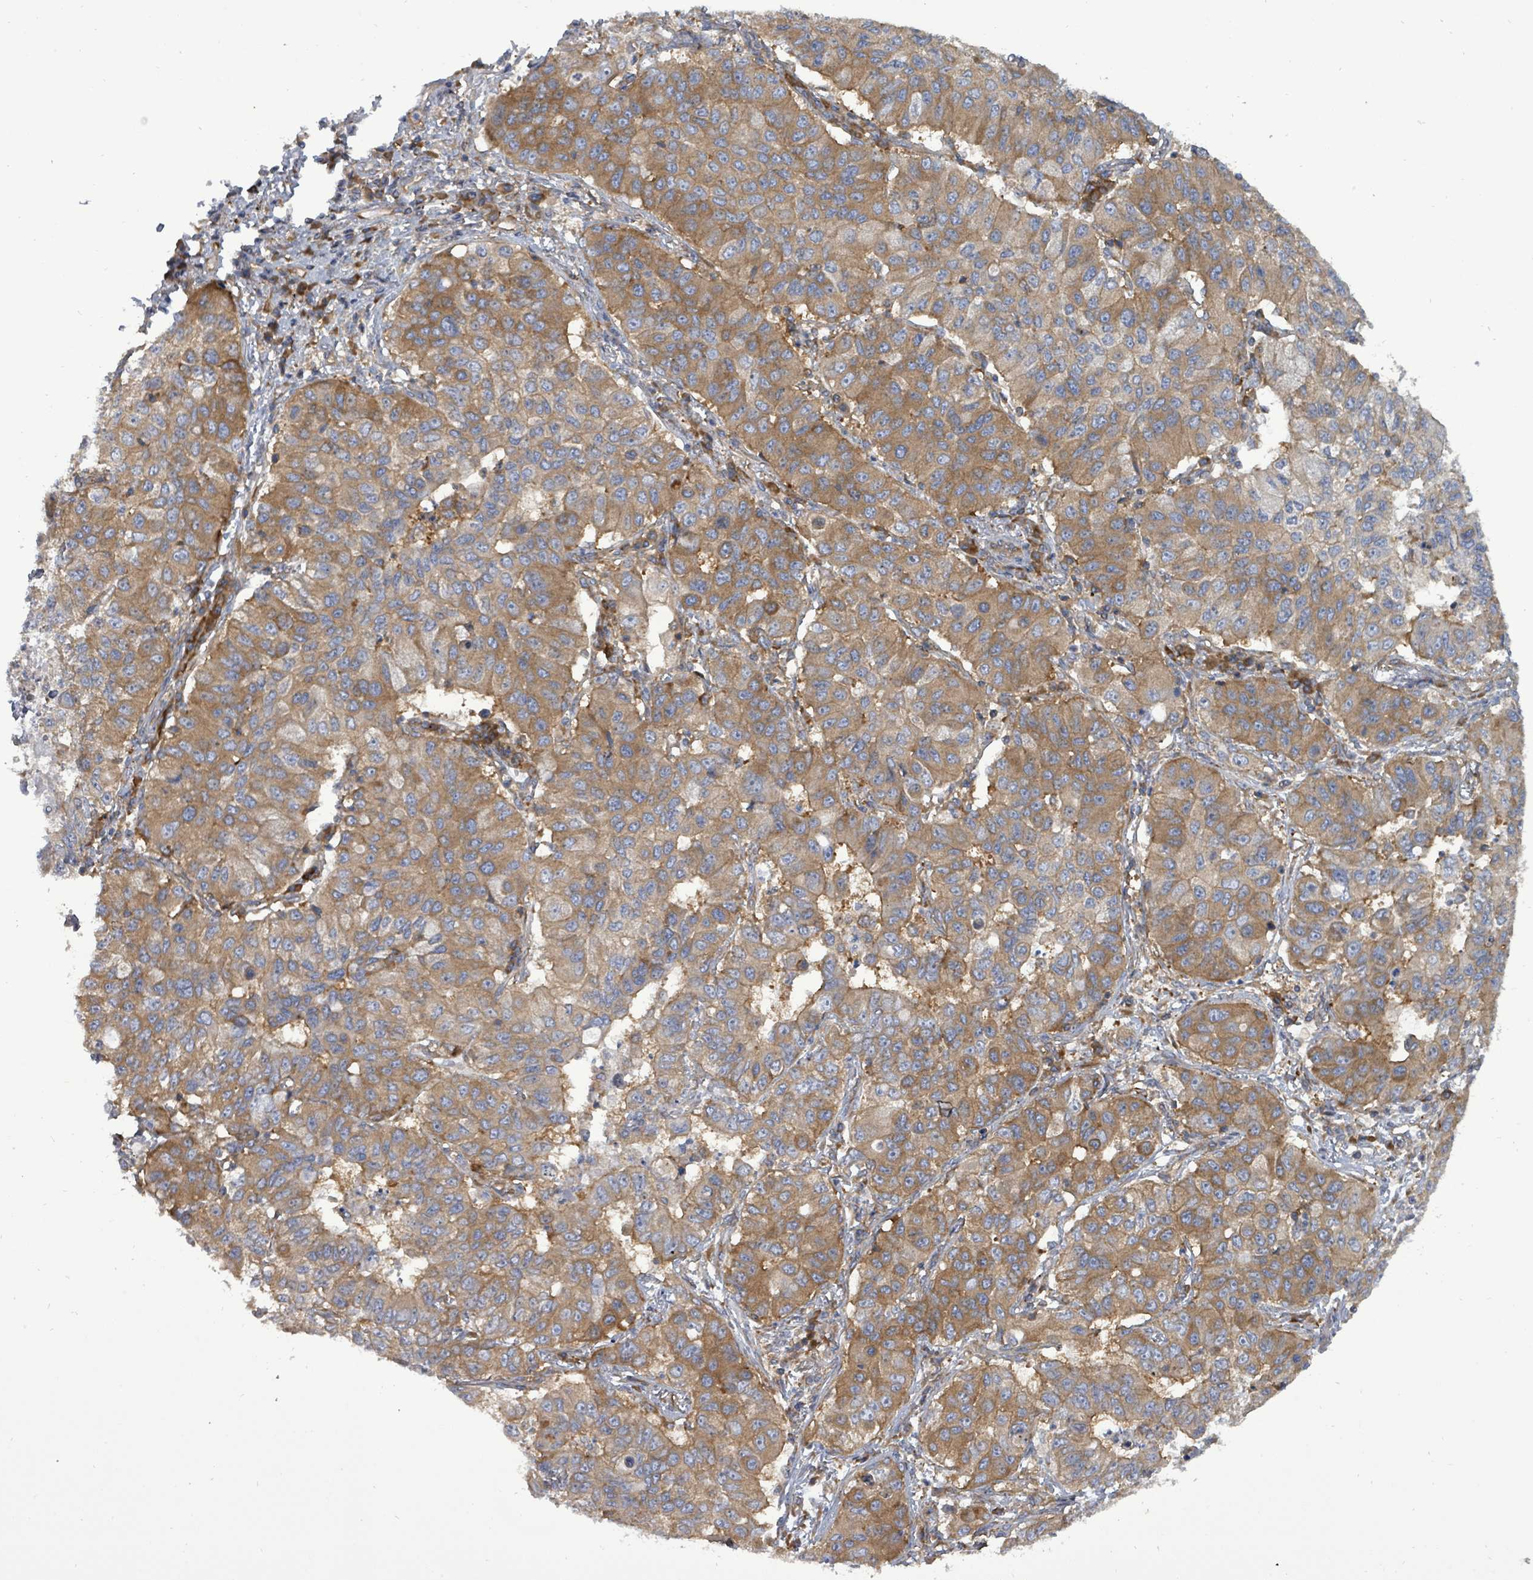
{"staining": {"intensity": "moderate", "quantity": ">75%", "location": "cytoplasmic/membranous"}, "tissue": "lung cancer", "cell_type": "Tumor cells", "image_type": "cancer", "snomed": [{"axis": "morphology", "description": "Squamous cell carcinoma, NOS"}, {"axis": "topography", "description": "Lung"}], "caption": "Human lung squamous cell carcinoma stained with a brown dye displays moderate cytoplasmic/membranous positive staining in approximately >75% of tumor cells.", "gene": "EIF3C", "patient": {"sex": "male", "age": 74}}